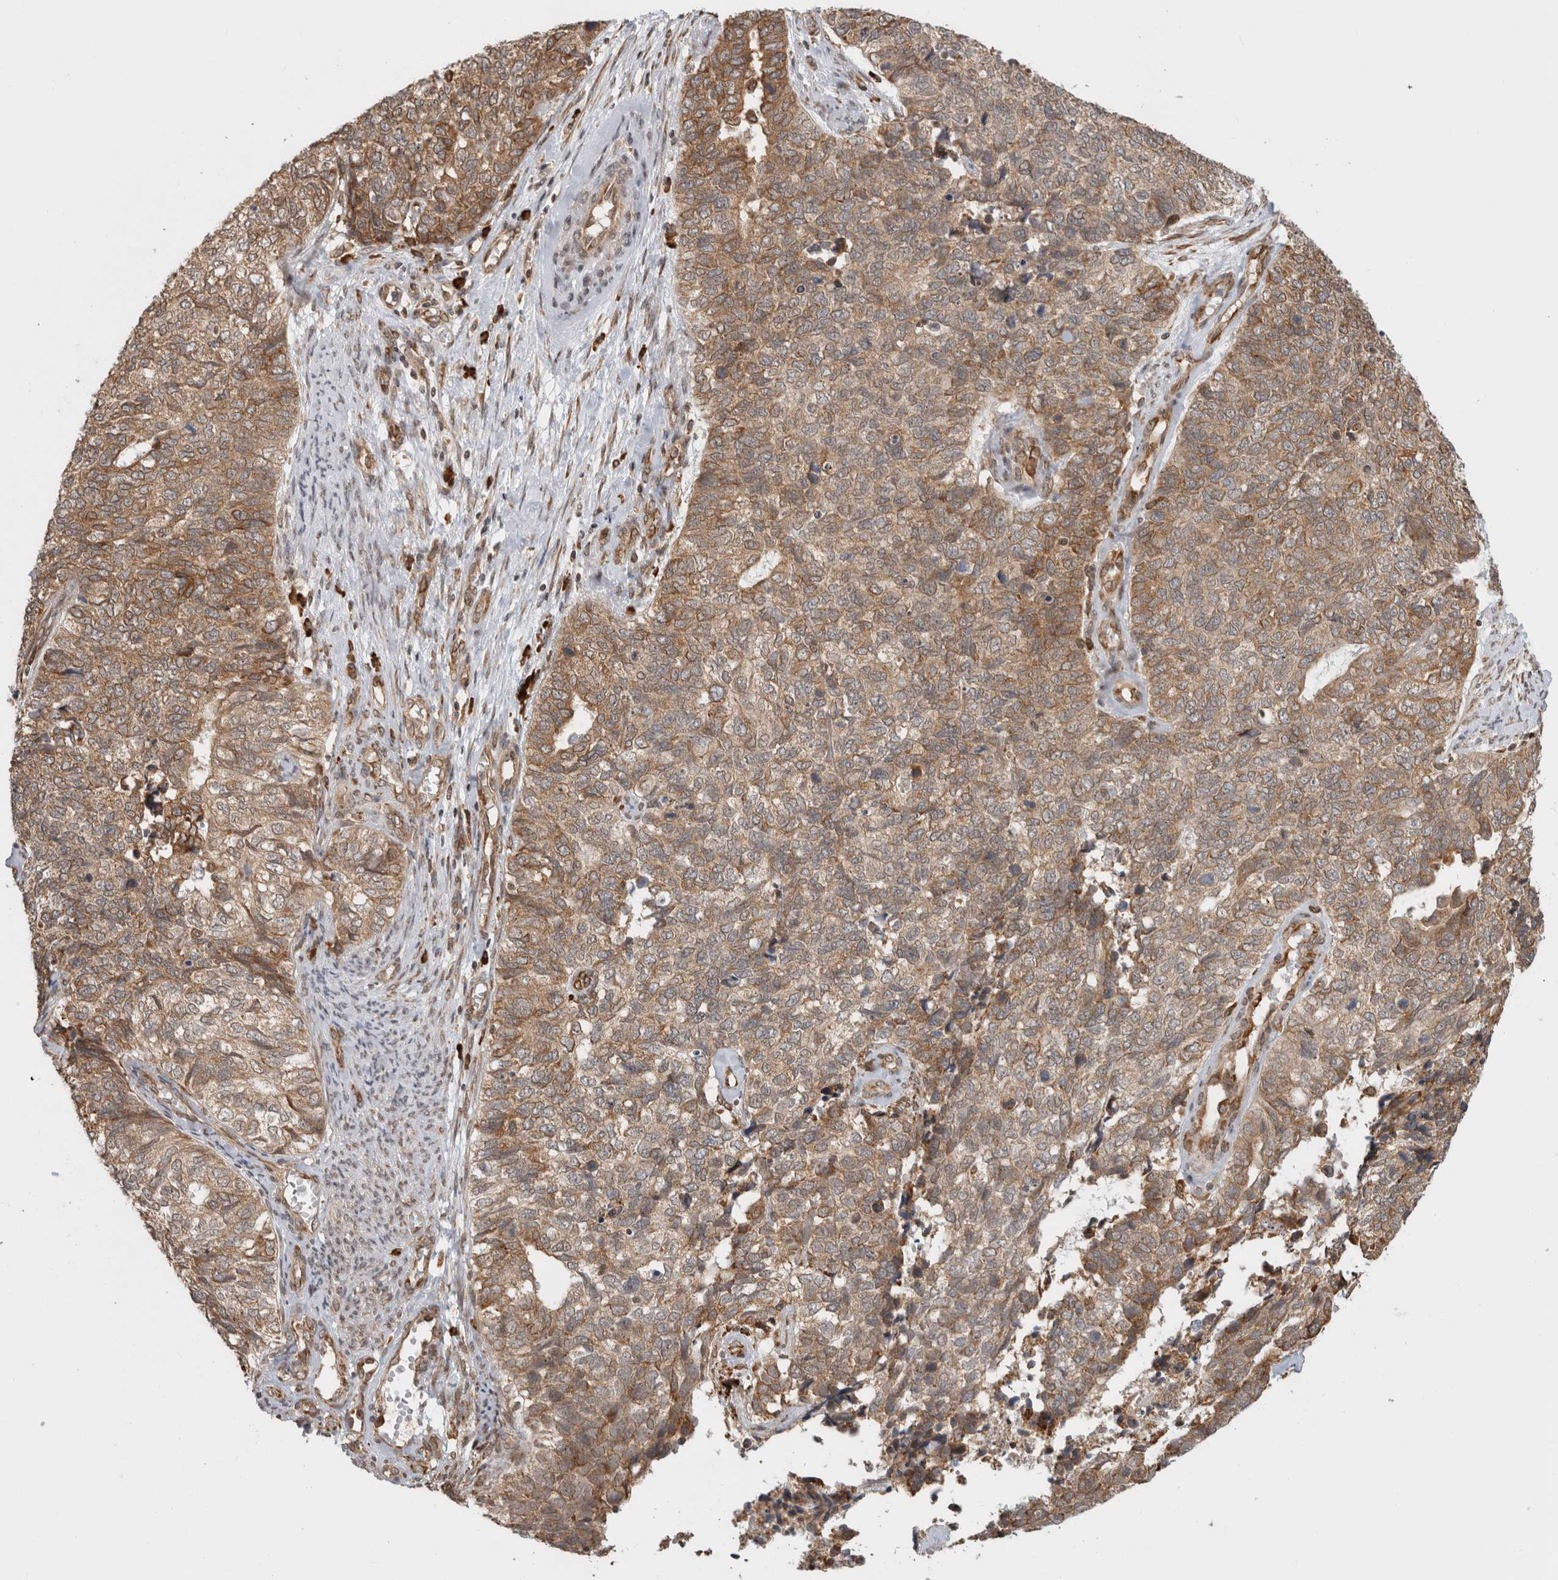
{"staining": {"intensity": "moderate", "quantity": ">75%", "location": "cytoplasmic/membranous"}, "tissue": "cervical cancer", "cell_type": "Tumor cells", "image_type": "cancer", "snomed": [{"axis": "morphology", "description": "Squamous cell carcinoma, NOS"}, {"axis": "topography", "description": "Cervix"}], "caption": "The photomicrograph reveals immunohistochemical staining of squamous cell carcinoma (cervical). There is moderate cytoplasmic/membranous staining is appreciated in about >75% of tumor cells.", "gene": "MS4A7", "patient": {"sex": "female", "age": 63}}